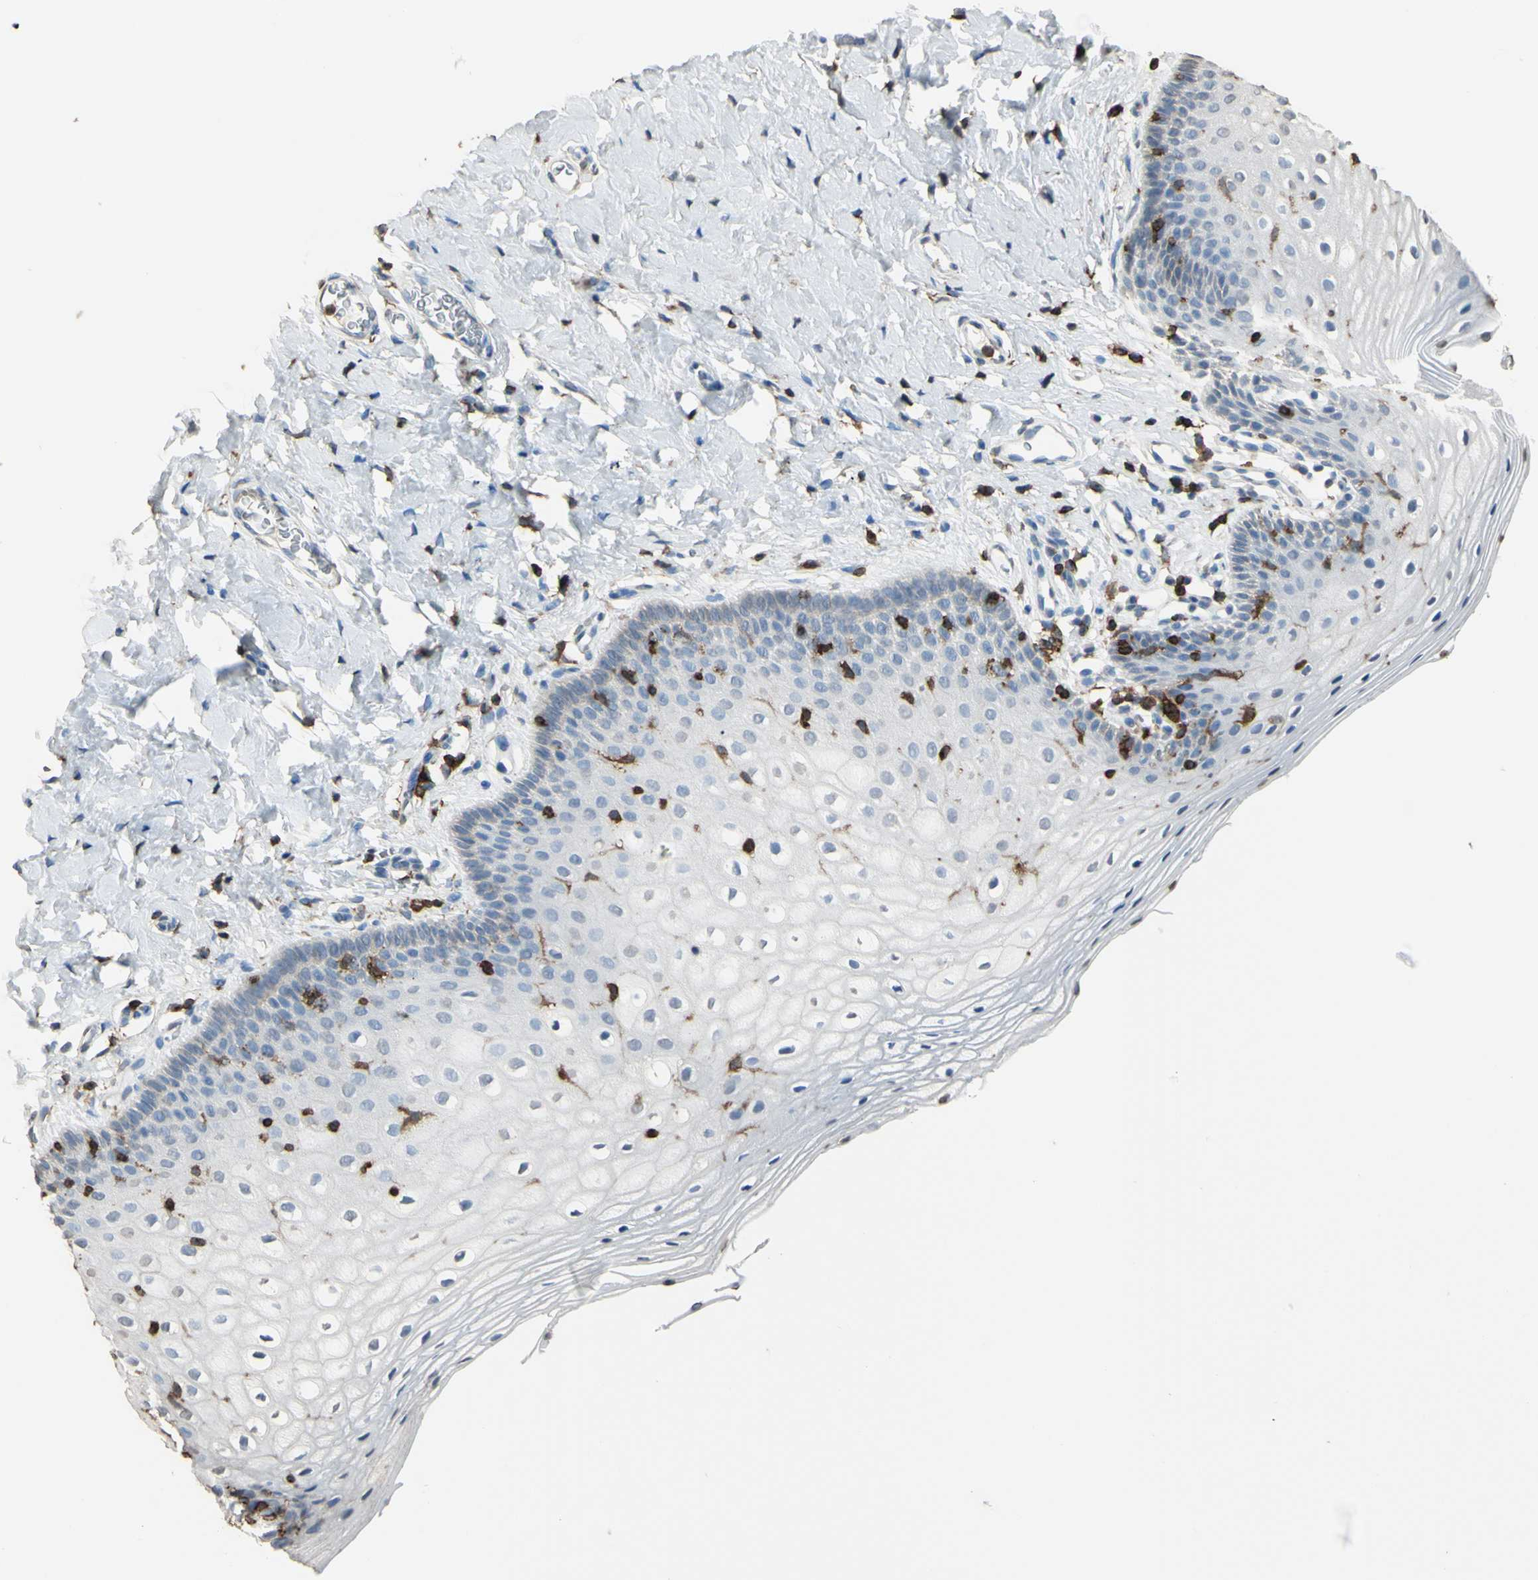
{"staining": {"intensity": "negative", "quantity": "none", "location": "none"}, "tissue": "vagina", "cell_type": "Squamous epithelial cells", "image_type": "normal", "snomed": [{"axis": "morphology", "description": "Normal tissue, NOS"}, {"axis": "topography", "description": "Vagina"}], "caption": "IHC of unremarkable human vagina shows no expression in squamous epithelial cells.", "gene": "PSTPIP1", "patient": {"sex": "female", "age": 55}}